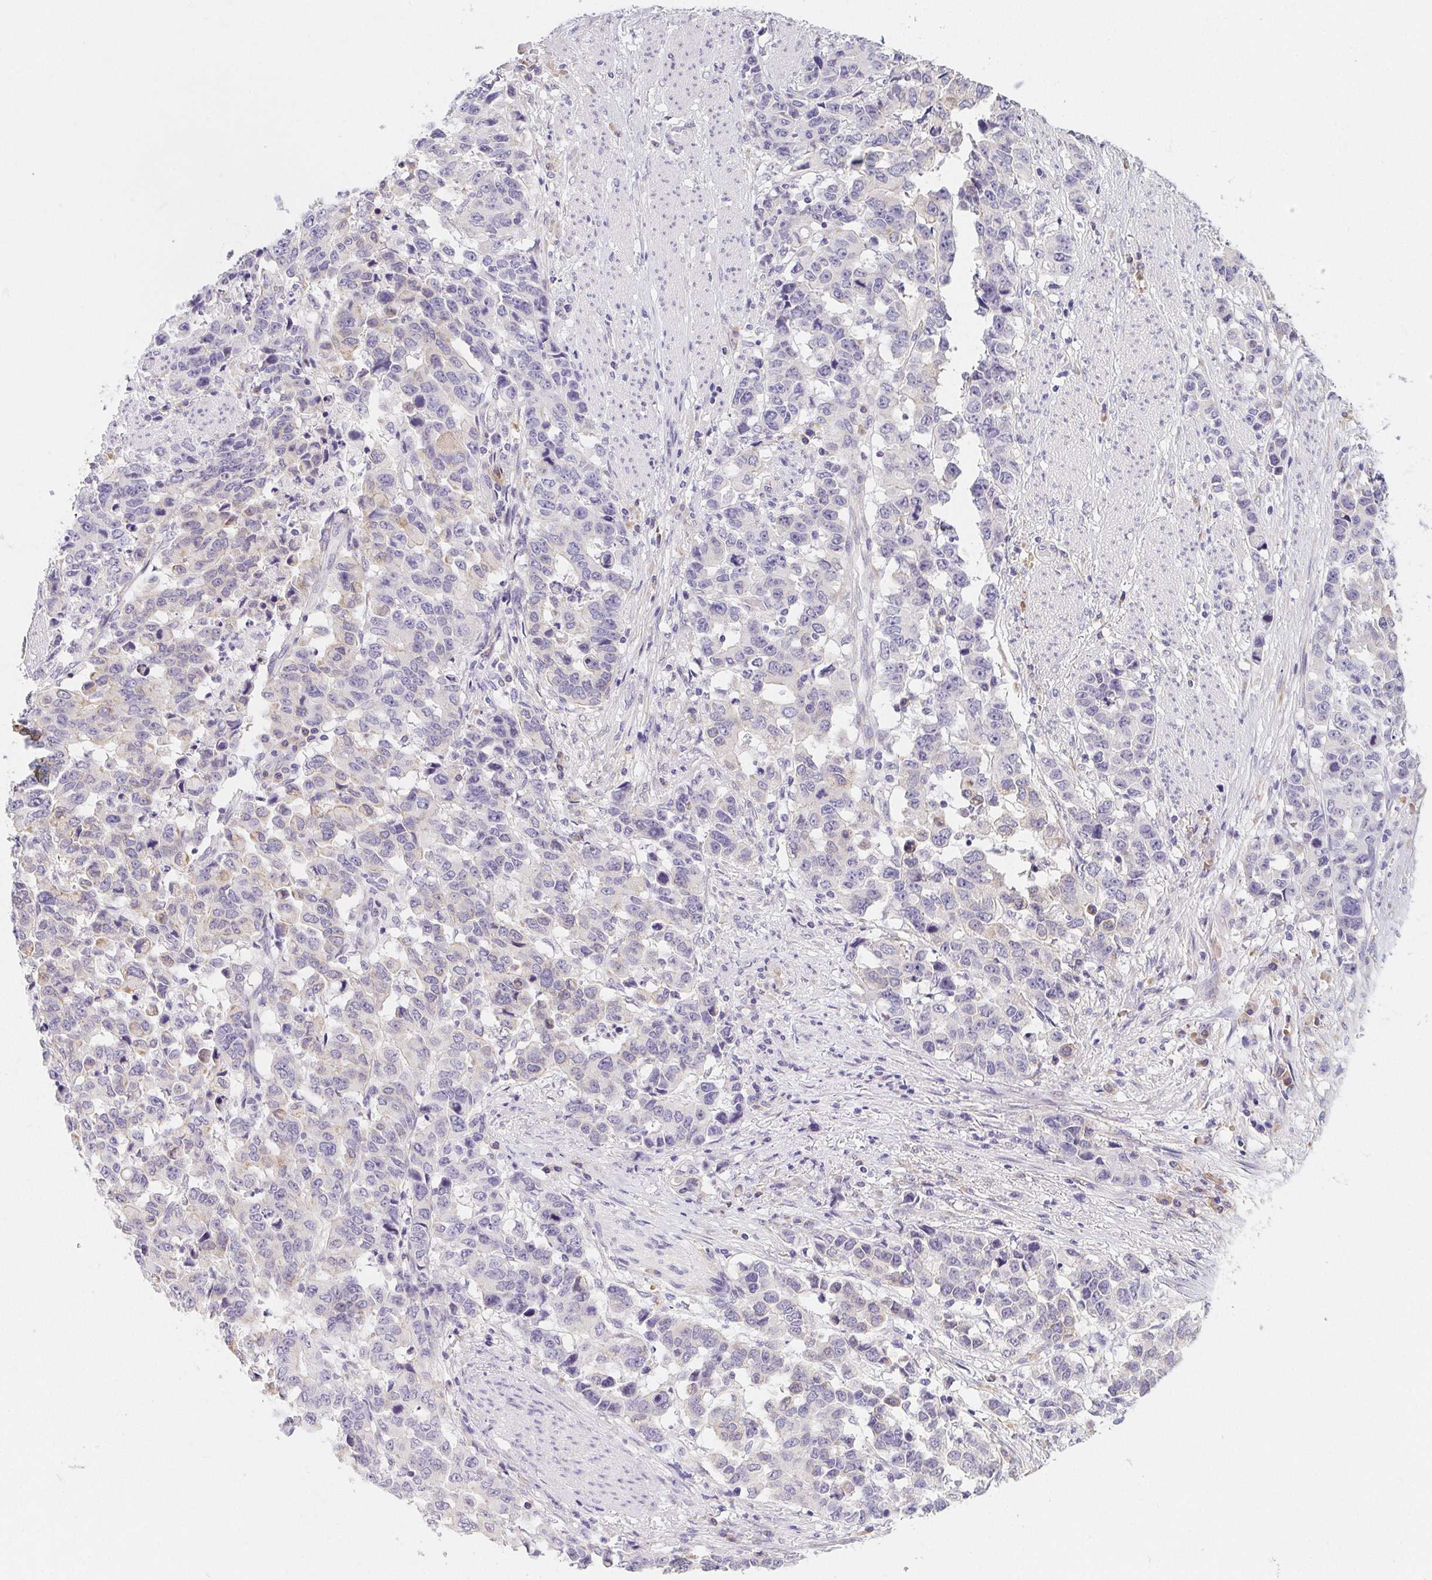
{"staining": {"intensity": "negative", "quantity": "none", "location": "none"}, "tissue": "stomach cancer", "cell_type": "Tumor cells", "image_type": "cancer", "snomed": [{"axis": "morphology", "description": "Adenocarcinoma, NOS"}, {"axis": "topography", "description": "Stomach, upper"}], "caption": "There is no significant positivity in tumor cells of stomach cancer.", "gene": "ZBBX", "patient": {"sex": "male", "age": 69}}